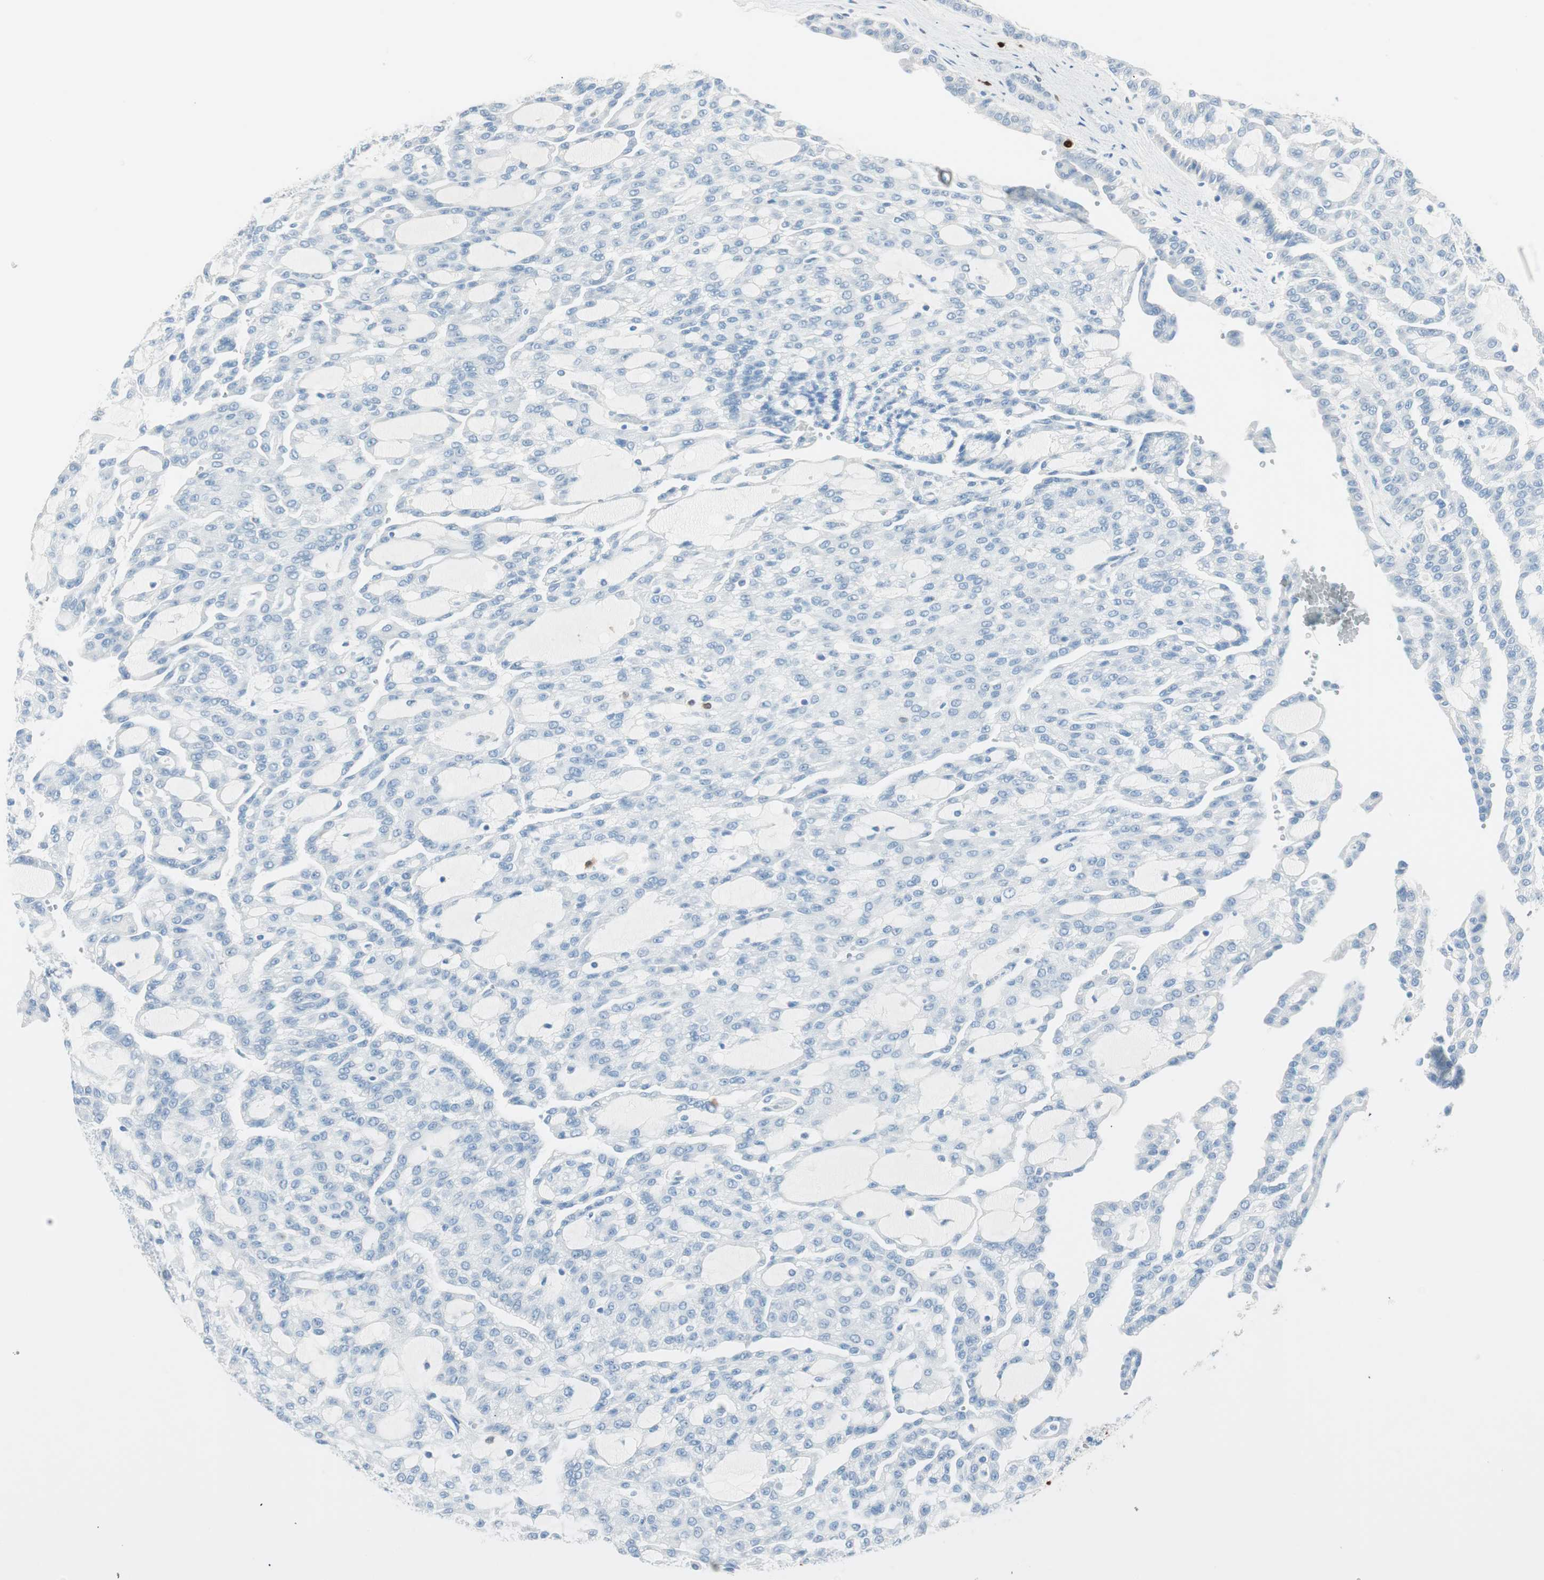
{"staining": {"intensity": "negative", "quantity": "none", "location": "none"}, "tissue": "renal cancer", "cell_type": "Tumor cells", "image_type": "cancer", "snomed": [{"axis": "morphology", "description": "Adenocarcinoma, NOS"}, {"axis": "topography", "description": "Kidney"}], "caption": "Immunohistochemical staining of renal adenocarcinoma exhibits no significant expression in tumor cells.", "gene": "HPGD", "patient": {"sex": "male", "age": 63}}